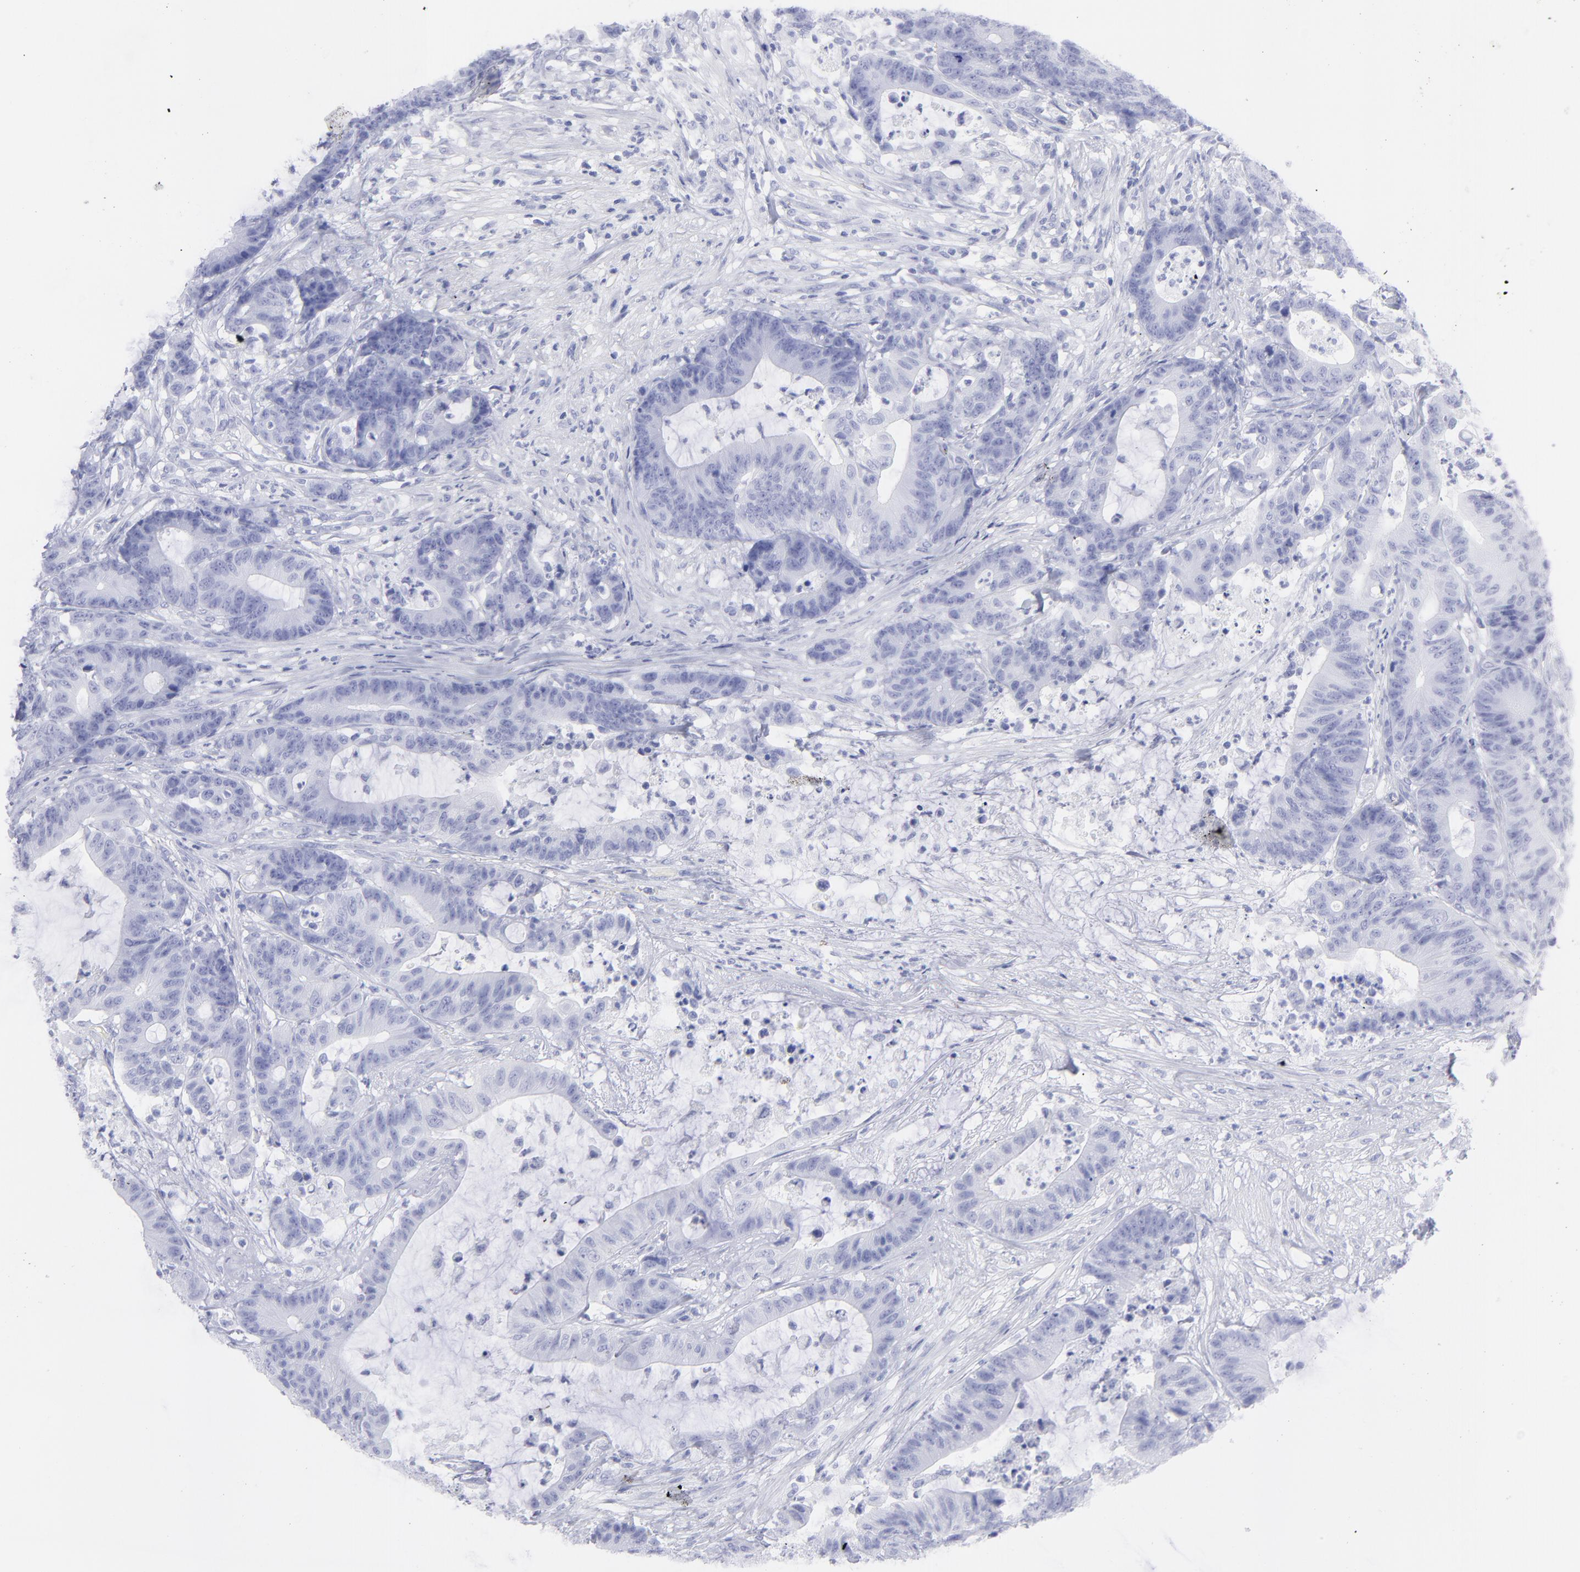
{"staining": {"intensity": "negative", "quantity": "none", "location": "none"}, "tissue": "colorectal cancer", "cell_type": "Tumor cells", "image_type": "cancer", "snomed": [{"axis": "morphology", "description": "Adenocarcinoma, NOS"}, {"axis": "topography", "description": "Colon"}], "caption": "Immunohistochemical staining of colorectal cancer reveals no significant staining in tumor cells.", "gene": "F13B", "patient": {"sex": "female", "age": 84}}